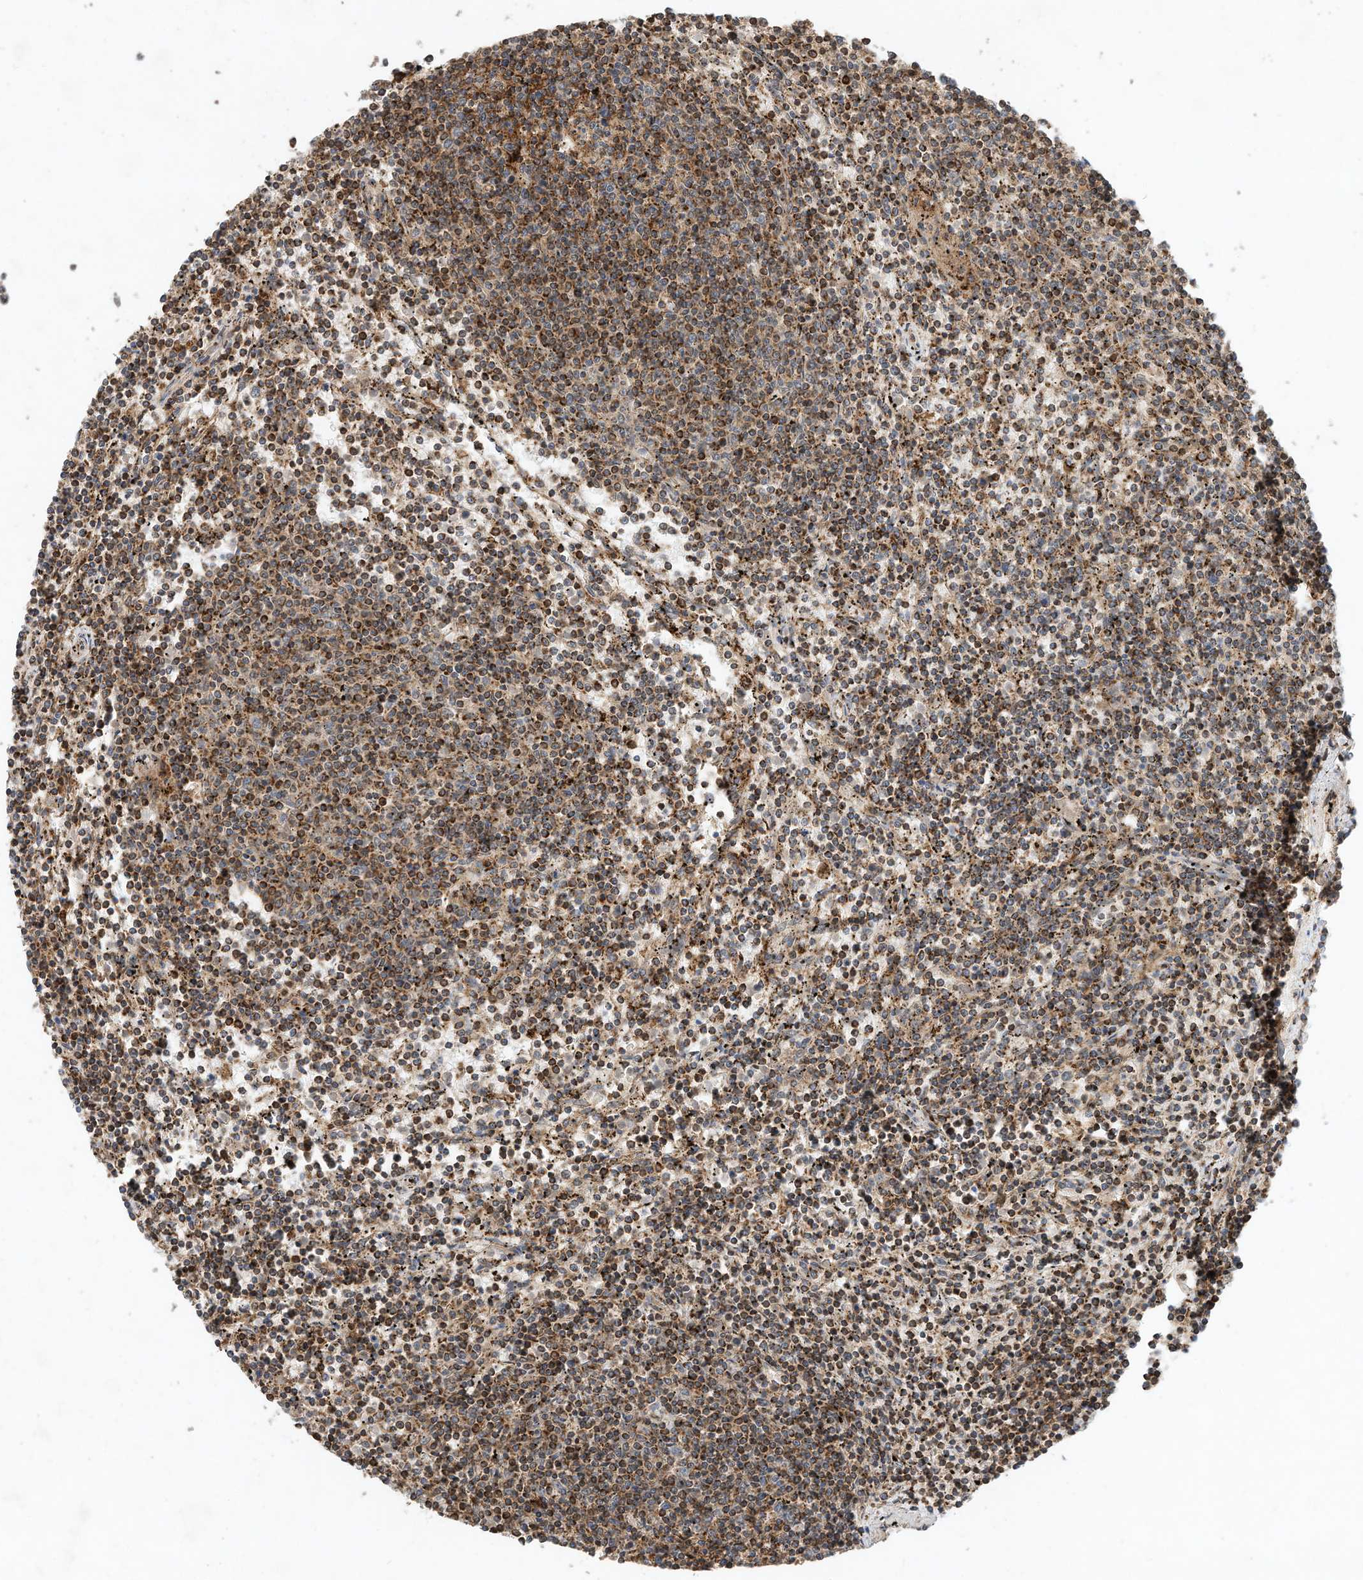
{"staining": {"intensity": "moderate", "quantity": ">75%", "location": "cytoplasmic/membranous"}, "tissue": "lymphoma", "cell_type": "Tumor cells", "image_type": "cancer", "snomed": [{"axis": "morphology", "description": "Malignant lymphoma, non-Hodgkin's type, Low grade"}, {"axis": "topography", "description": "Spleen"}], "caption": "Protein staining of low-grade malignant lymphoma, non-Hodgkin's type tissue shows moderate cytoplasmic/membranous staining in approximately >75% of tumor cells.", "gene": "CPAMD8", "patient": {"sex": "female", "age": 50}}